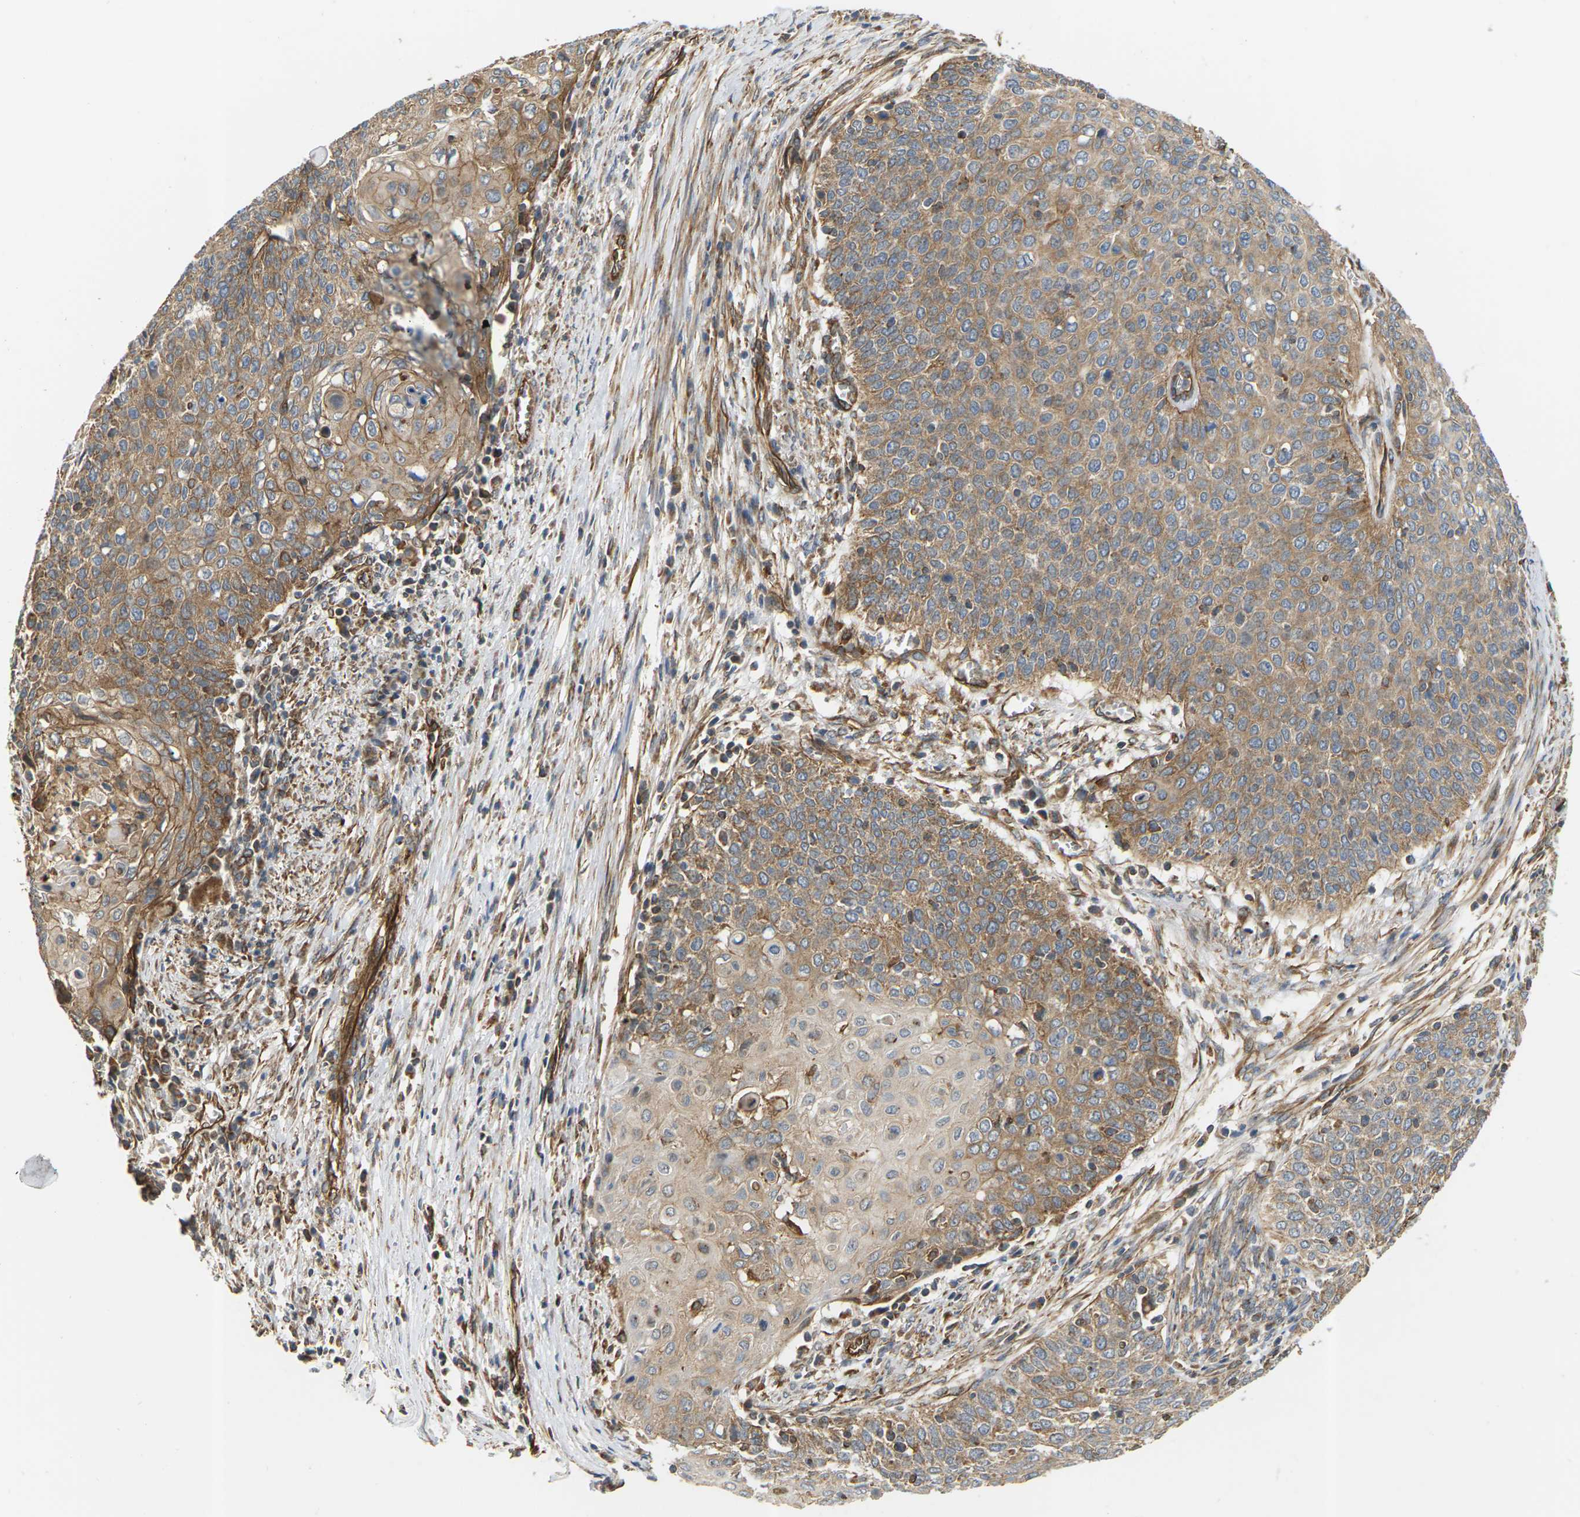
{"staining": {"intensity": "moderate", "quantity": ">75%", "location": "cytoplasmic/membranous"}, "tissue": "cervical cancer", "cell_type": "Tumor cells", "image_type": "cancer", "snomed": [{"axis": "morphology", "description": "Squamous cell carcinoma, NOS"}, {"axis": "topography", "description": "Cervix"}], "caption": "Brown immunohistochemical staining in human cervical cancer (squamous cell carcinoma) shows moderate cytoplasmic/membranous staining in approximately >75% of tumor cells. Immunohistochemistry stains the protein of interest in brown and the nuclei are stained blue.", "gene": "PCDHB4", "patient": {"sex": "female", "age": 39}}